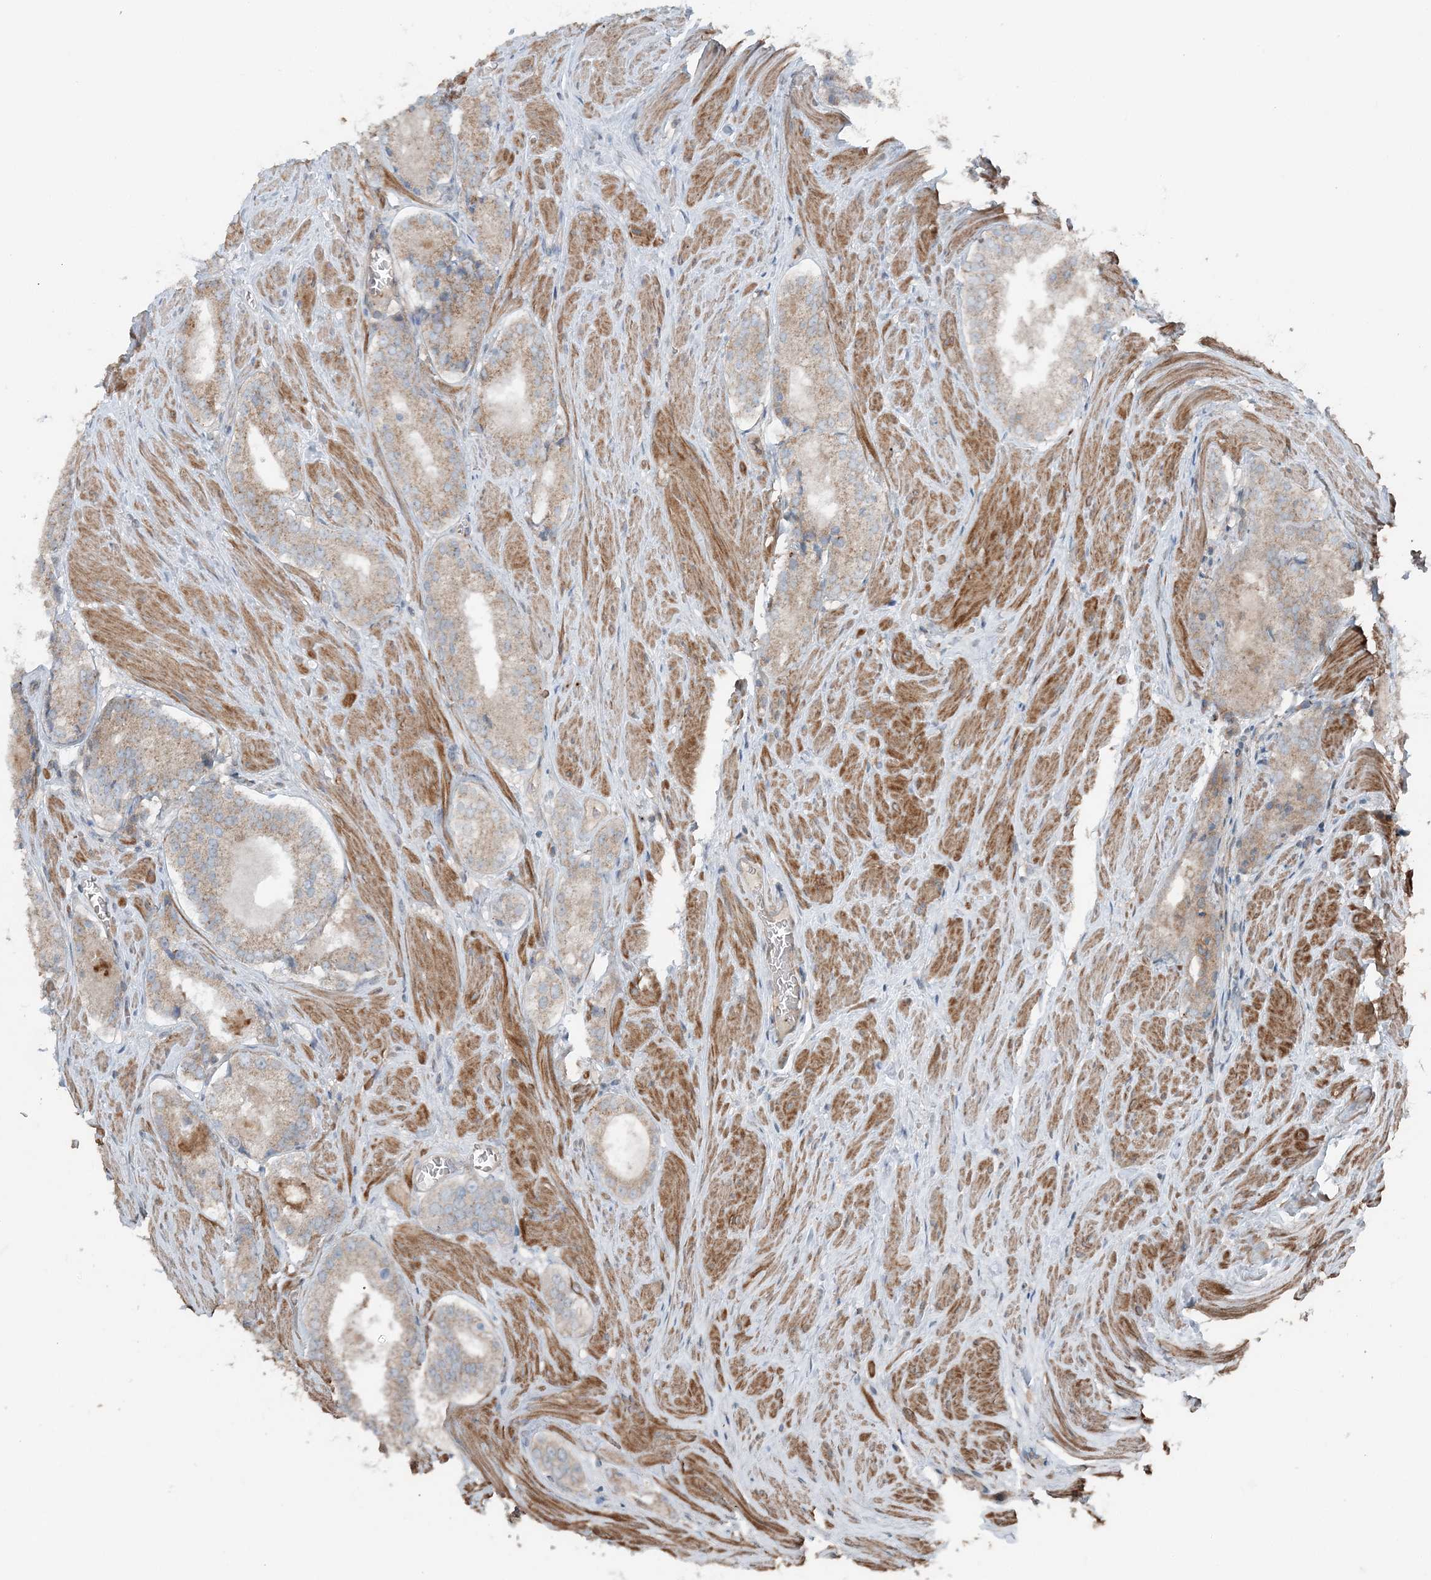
{"staining": {"intensity": "weak", "quantity": "25%-75%", "location": "cytoplasmic/membranous"}, "tissue": "prostate cancer", "cell_type": "Tumor cells", "image_type": "cancer", "snomed": [{"axis": "morphology", "description": "Adenocarcinoma, Low grade"}, {"axis": "topography", "description": "Prostate"}], "caption": "An IHC photomicrograph of neoplastic tissue is shown. Protein staining in brown shows weak cytoplasmic/membranous positivity in prostate cancer (adenocarcinoma (low-grade)) within tumor cells.", "gene": "KY", "patient": {"sex": "male", "age": 54}}